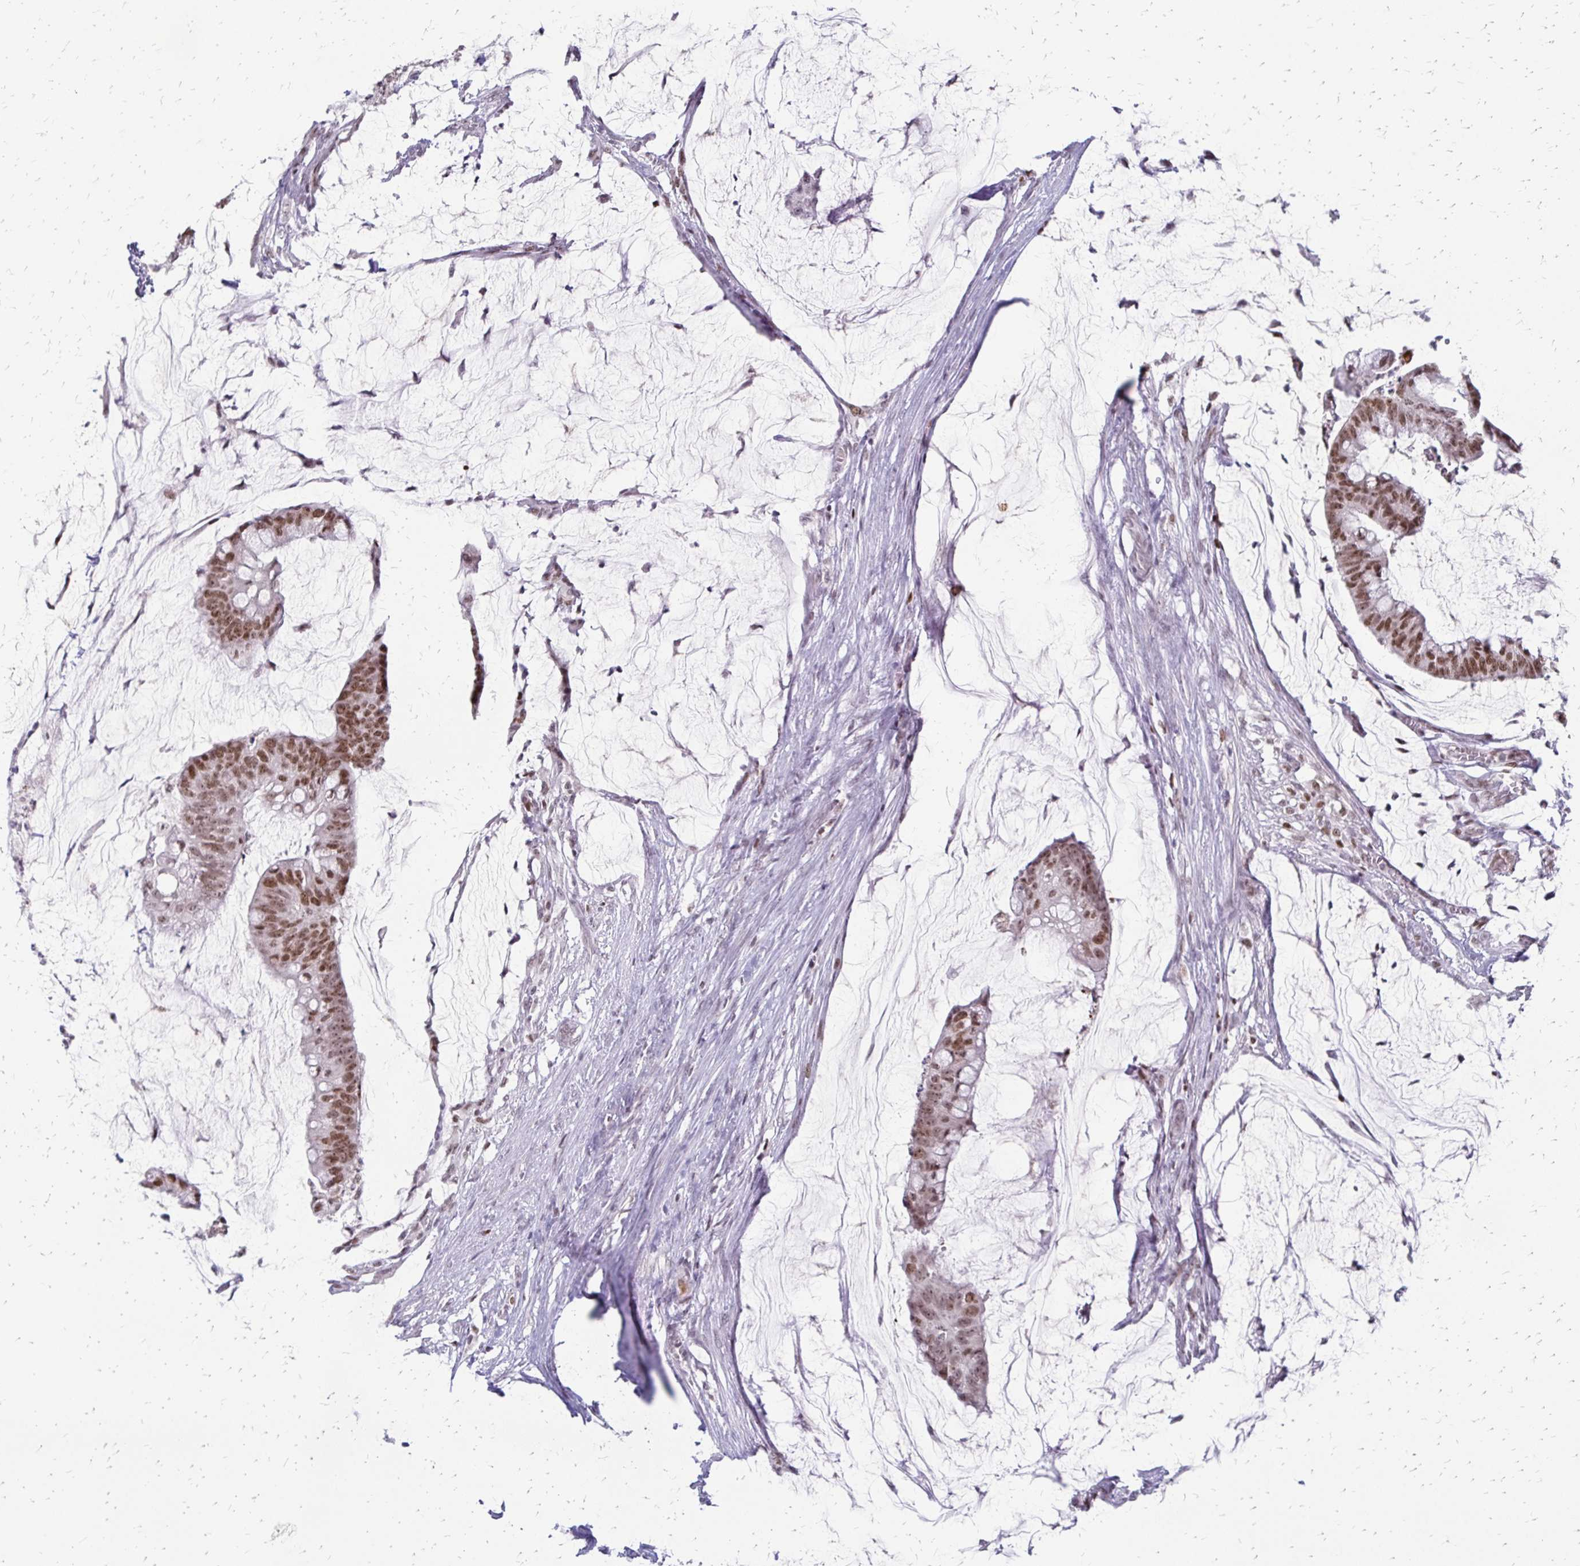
{"staining": {"intensity": "moderate", "quantity": ">75%", "location": "nuclear"}, "tissue": "colorectal cancer", "cell_type": "Tumor cells", "image_type": "cancer", "snomed": [{"axis": "morphology", "description": "Adenocarcinoma, NOS"}, {"axis": "topography", "description": "Colon"}], "caption": "This histopathology image shows colorectal adenocarcinoma stained with immunohistochemistry (IHC) to label a protein in brown. The nuclear of tumor cells show moderate positivity for the protein. Nuclei are counter-stained blue.", "gene": "EED", "patient": {"sex": "male", "age": 62}}